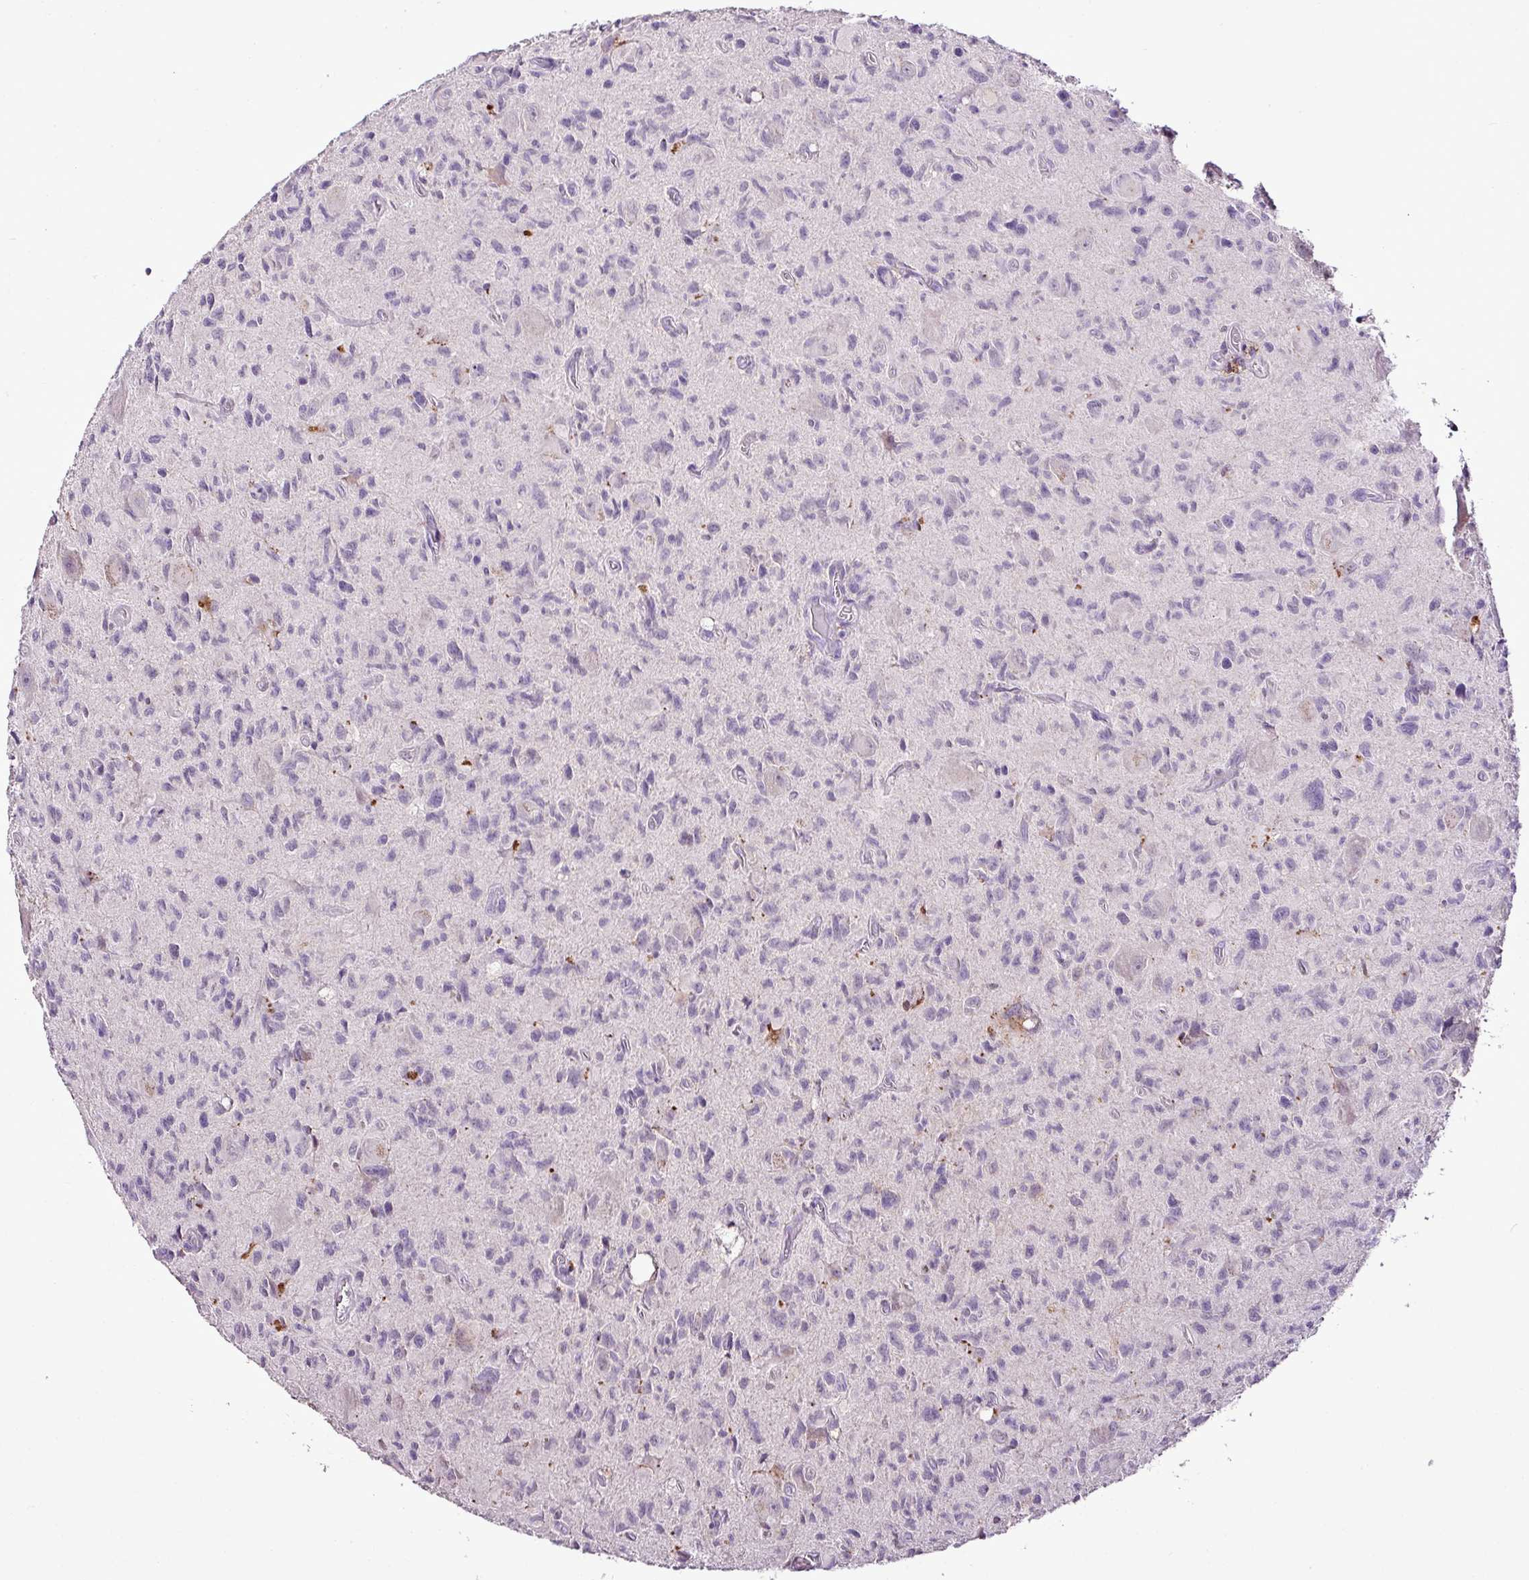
{"staining": {"intensity": "negative", "quantity": "none", "location": "none"}, "tissue": "glioma", "cell_type": "Tumor cells", "image_type": "cancer", "snomed": [{"axis": "morphology", "description": "Glioma, malignant, High grade"}, {"axis": "topography", "description": "Brain"}], "caption": "Protein analysis of high-grade glioma (malignant) exhibits no significant positivity in tumor cells.", "gene": "ESR1", "patient": {"sex": "male", "age": 76}}